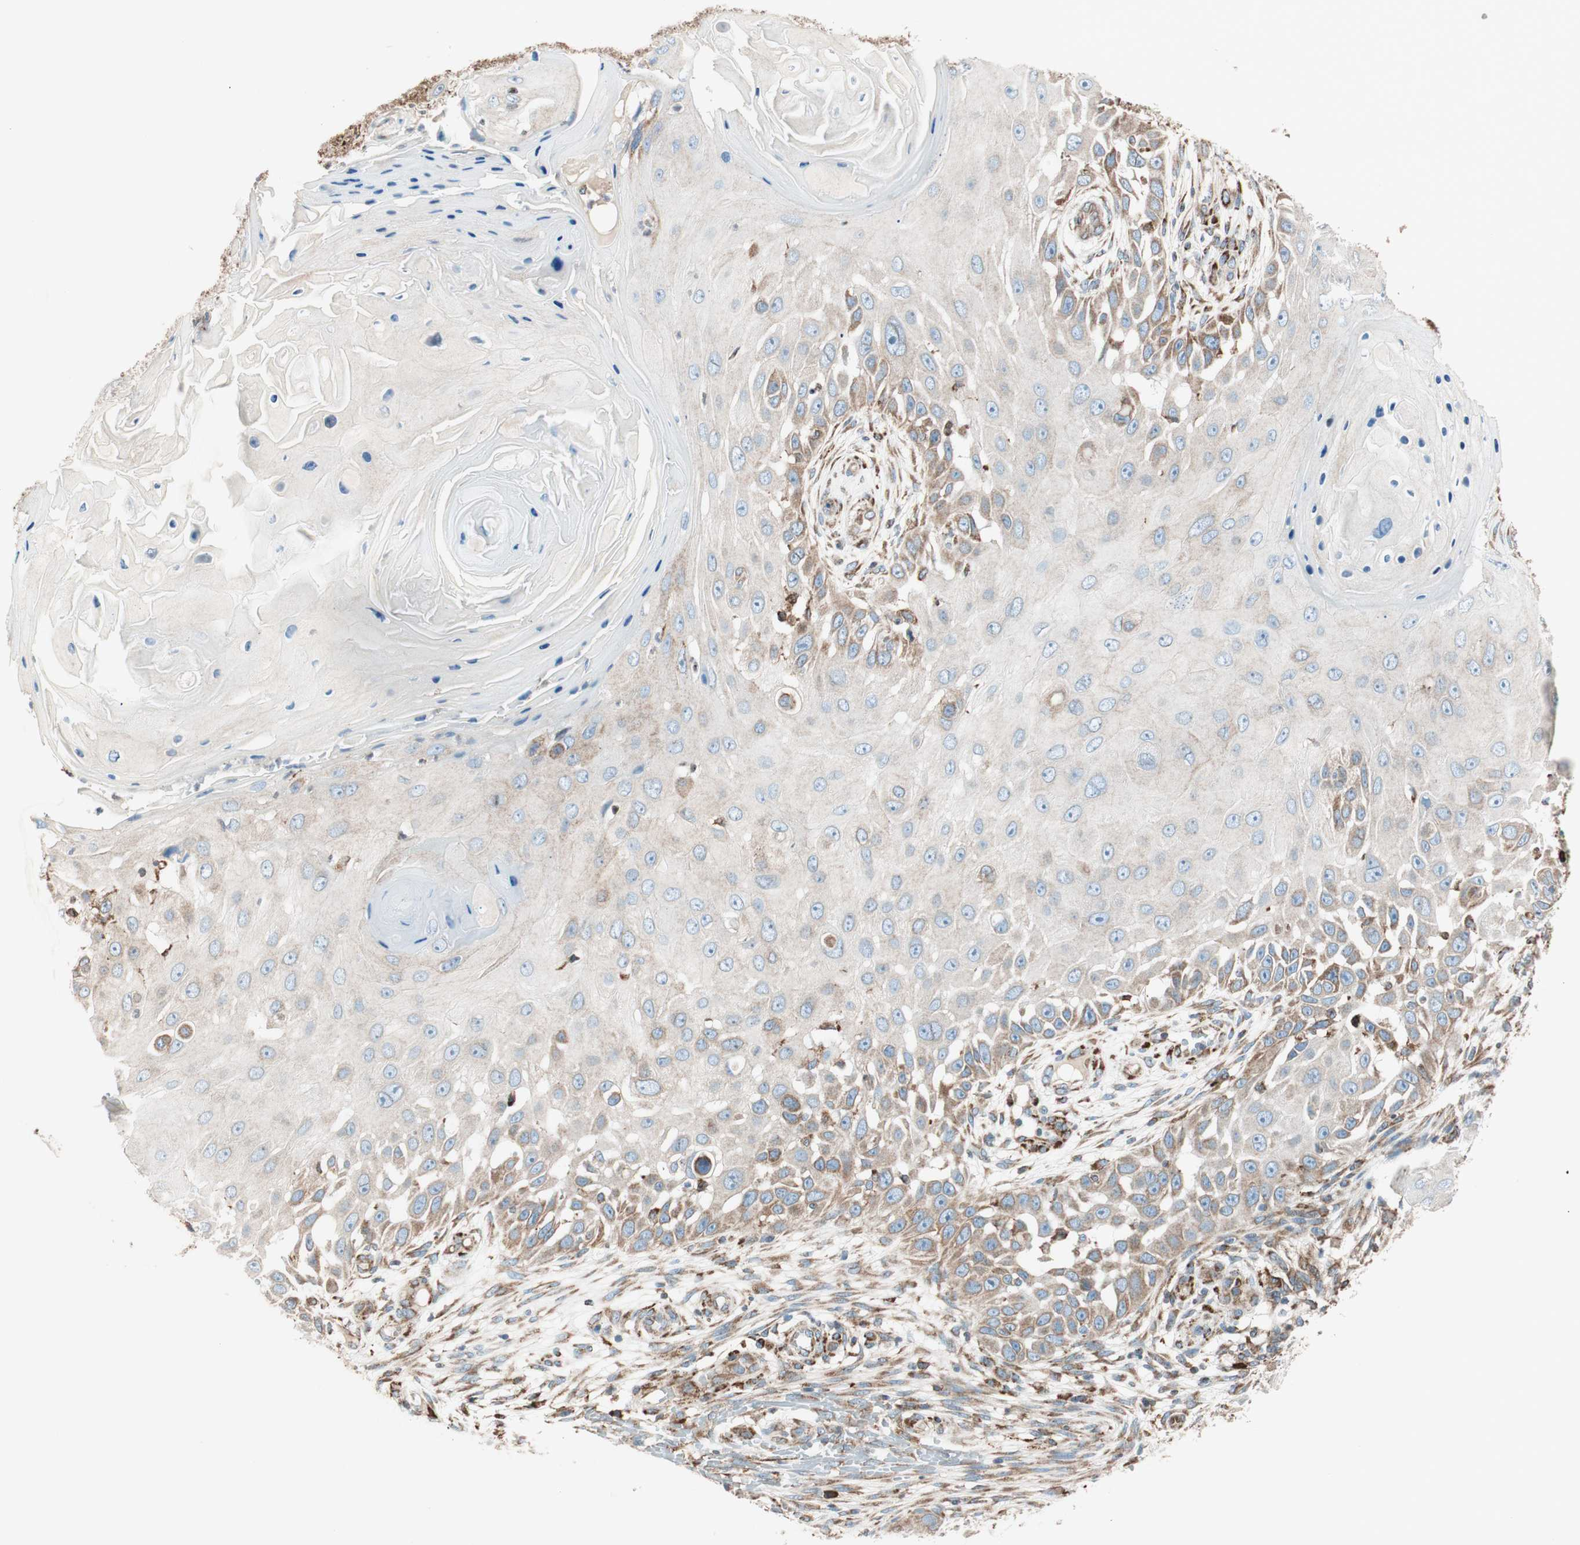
{"staining": {"intensity": "moderate", "quantity": "<25%", "location": "cytoplasmic/membranous"}, "tissue": "skin cancer", "cell_type": "Tumor cells", "image_type": "cancer", "snomed": [{"axis": "morphology", "description": "Squamous cell carcinoma, NOS"}, {"axis": "topography", "description": "Skin"}], "caption": "This micrograph displays immunohistochemistry staining of human skin cancer (squamous cell carcinoma), with low moderate cytoplasmic/membranous positivity in about <25% of tumor cells.", "gene": "PRKCSH", "patient": {"sex": "female", "age": 44}}